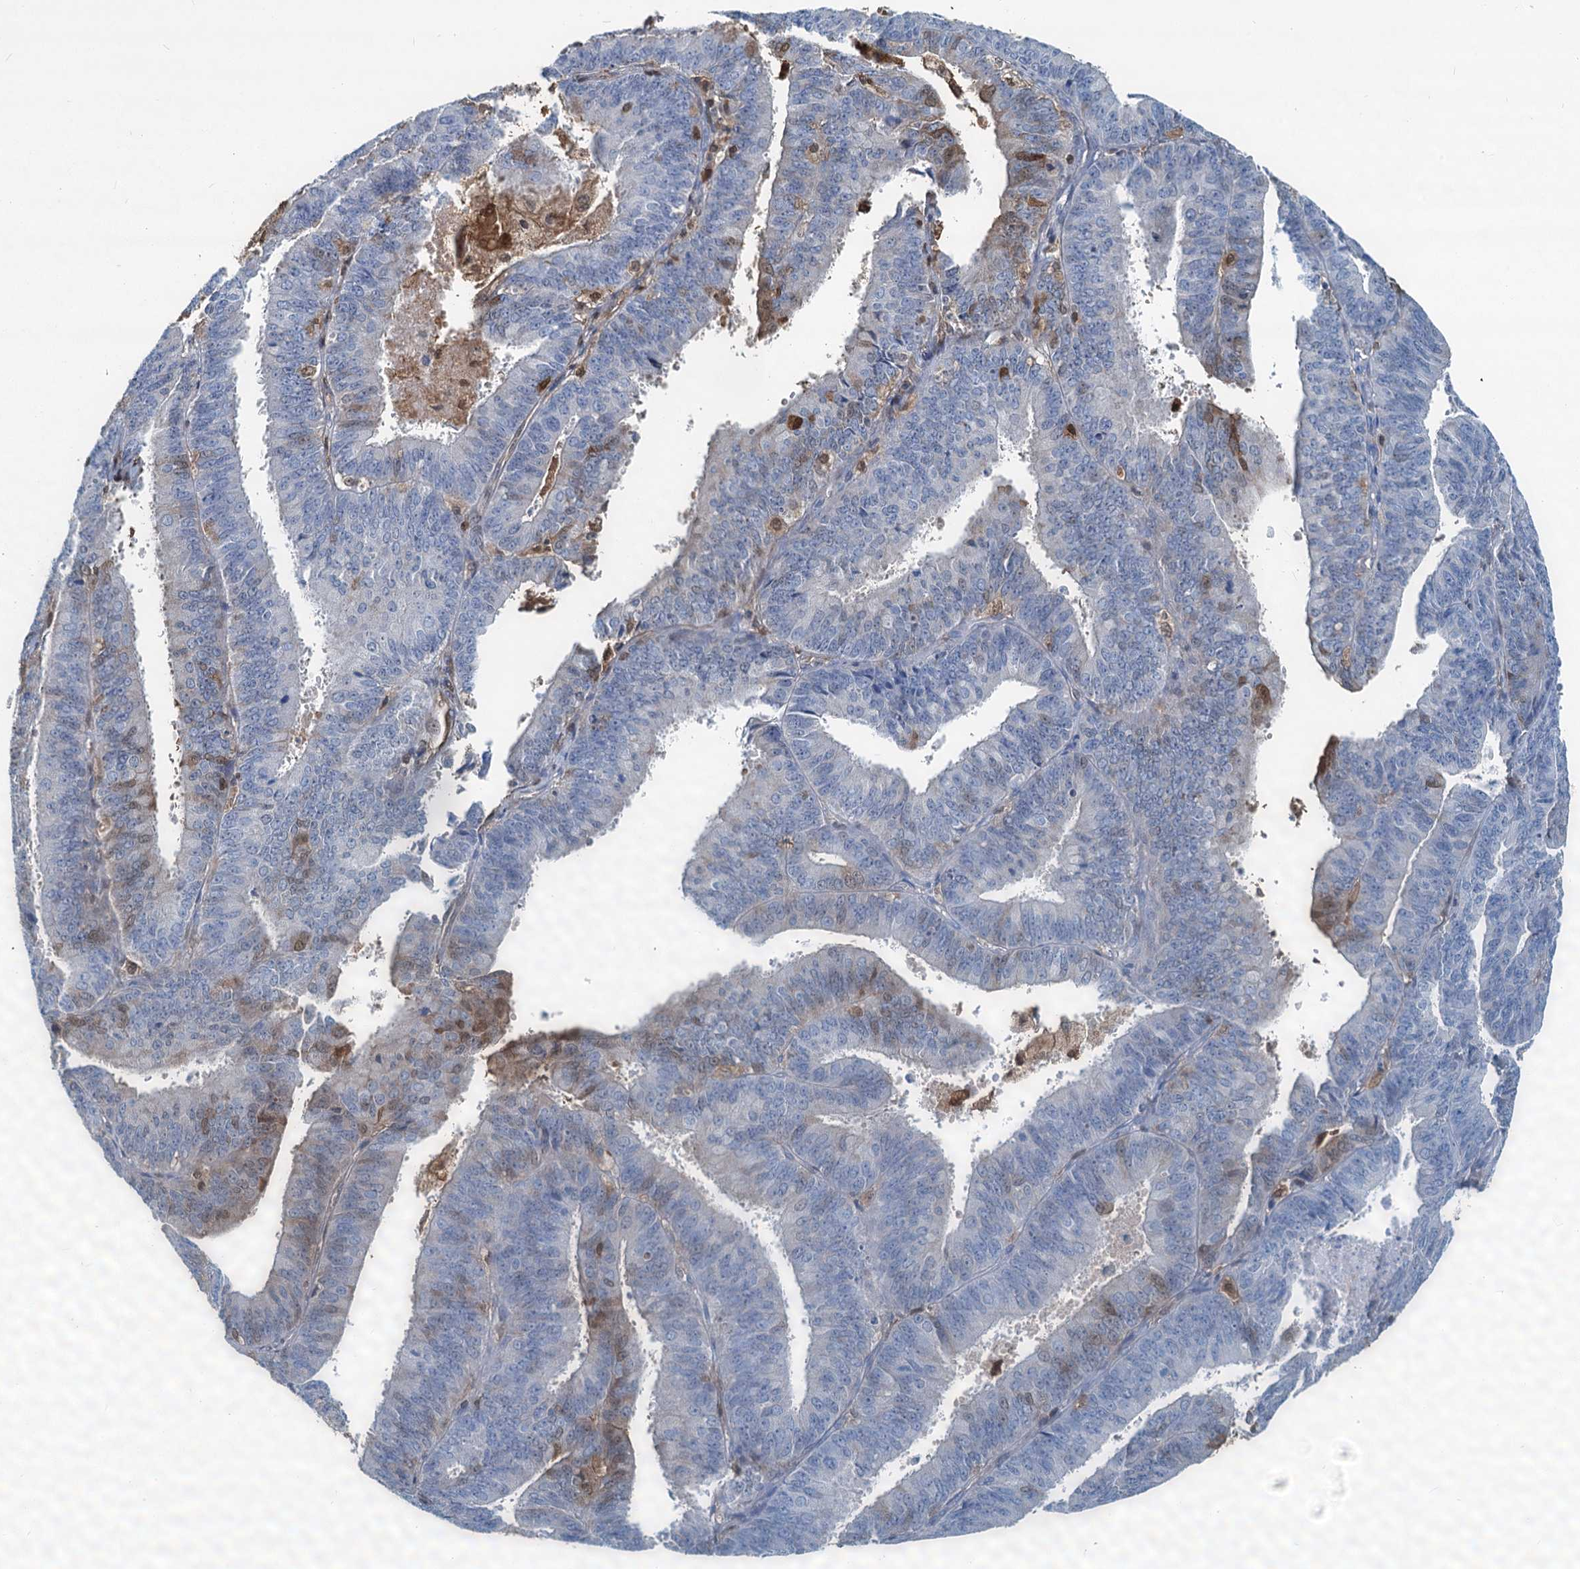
{"staining": {"intensity": "weak", "quantity": "<25%", "location": "cytoplasmic/membranous"}, "tissue": "endometrial cancer", "cell_type": "Tumor cells", "image_type": "cancer", "snomed": [{"axis": "morphology", "description": "Adenocarcinoma, NOS"}, {"axis": "topography", "description": "Endometrium"}], "caption": "DAB (3,3'-diaminobenzidine) immunohistochemical staining of endometrial adenocarcinoma displays no significant positivity in tumor cells. (Stains: DAB IHC with hematoxylin counter stain, Microscopy: brightfield microscopy at high magnification).", "gene": "S100A6", "patient": {"sex": "female", "age": 73}}